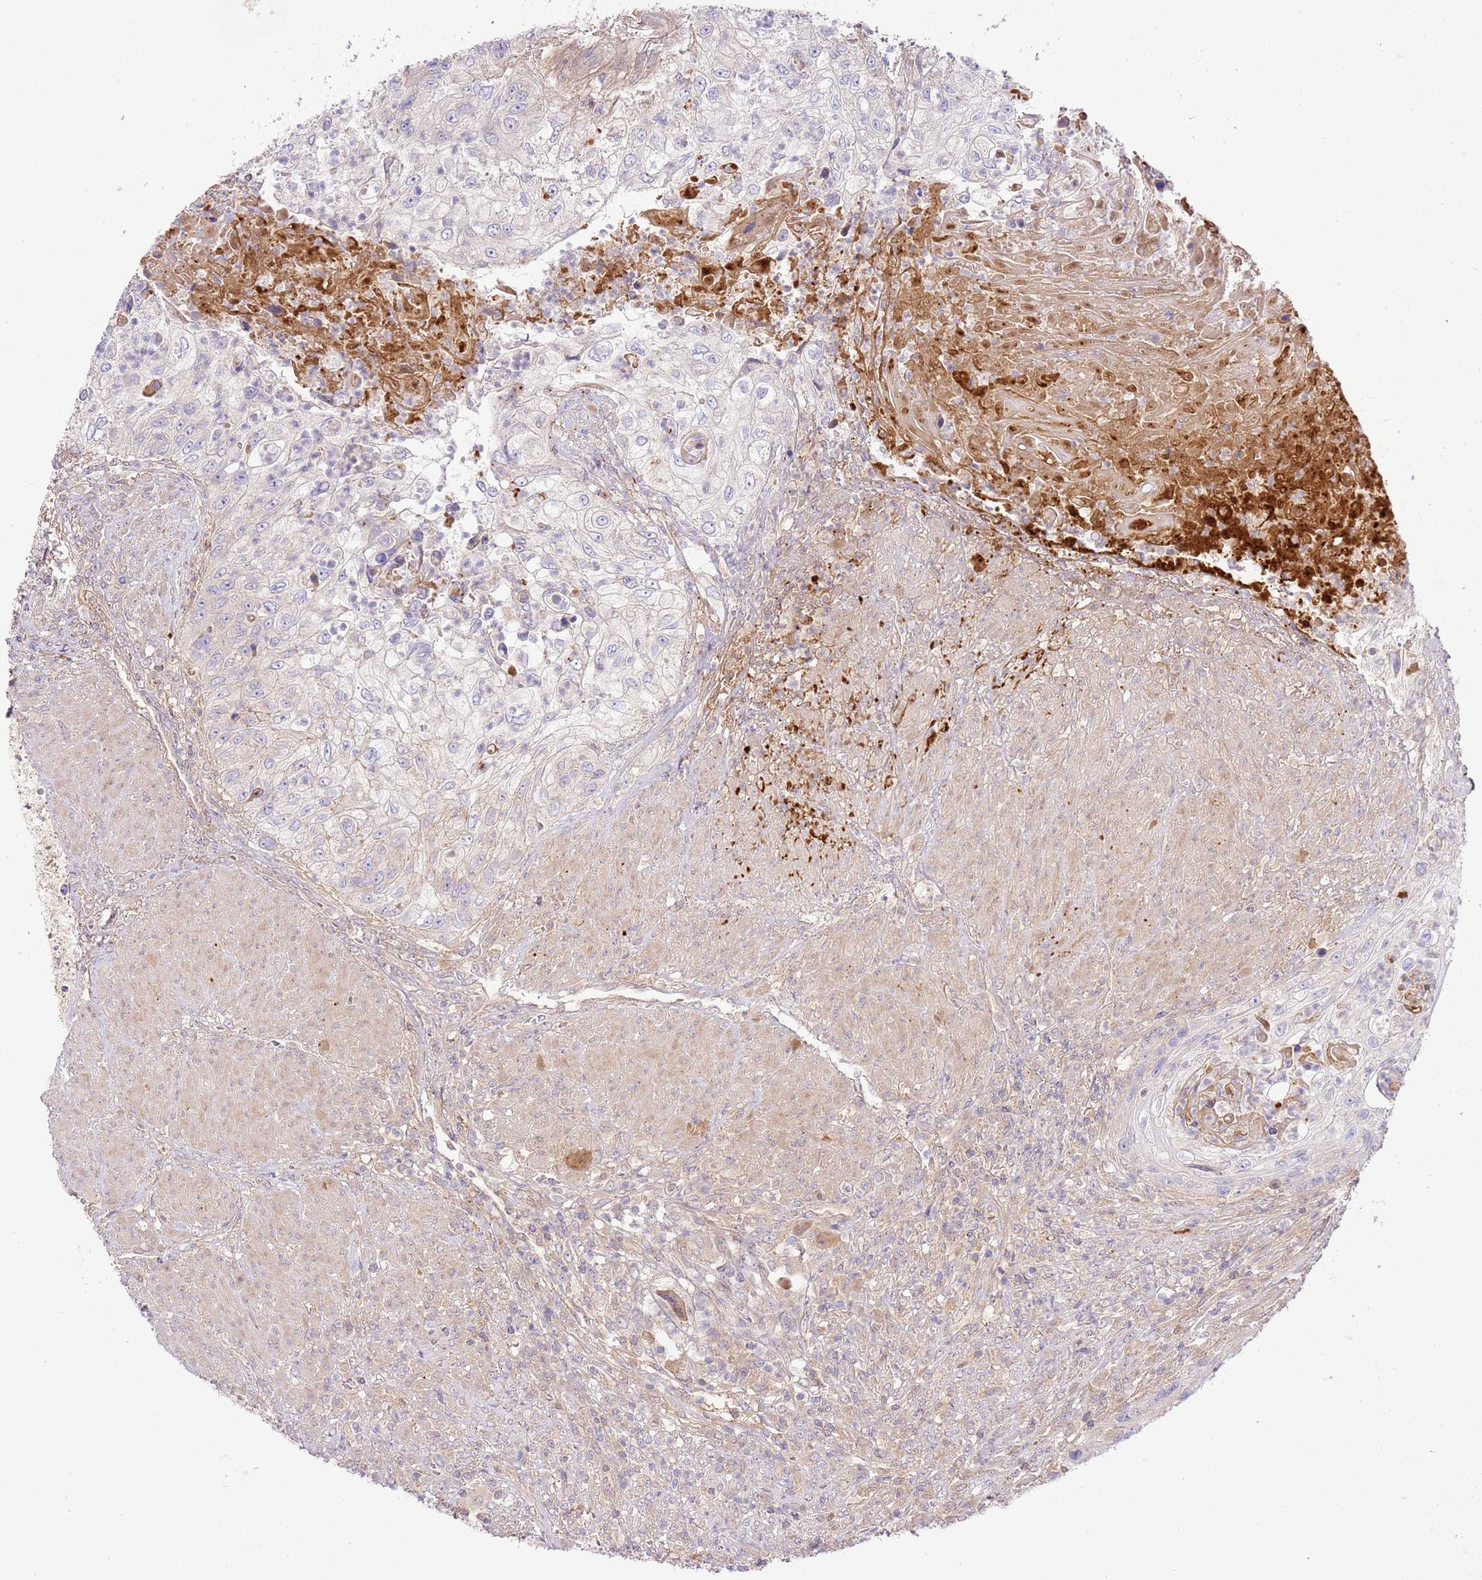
{"staining": {"intensity": "negative", "quantity": "none", "location": "none"}, "tissue": "urothelial cancer", "cell_type": "Tumor cells", "image_type": "cancer", "snomed": [{"axis": "morphology", "description": "Urothelial carcinoma, High grade"}, {"axis": "topography", "description": "Urinary bladder"}], "caption": "Tumor cells show no significant staining in high-grade urothelial carcinoma. The staining is performed using DAB brown chromogen with nuclei counter-stained in using hematoxylin.", "gene": "C8G", "patient": {"sex": "female", "age": 60}}